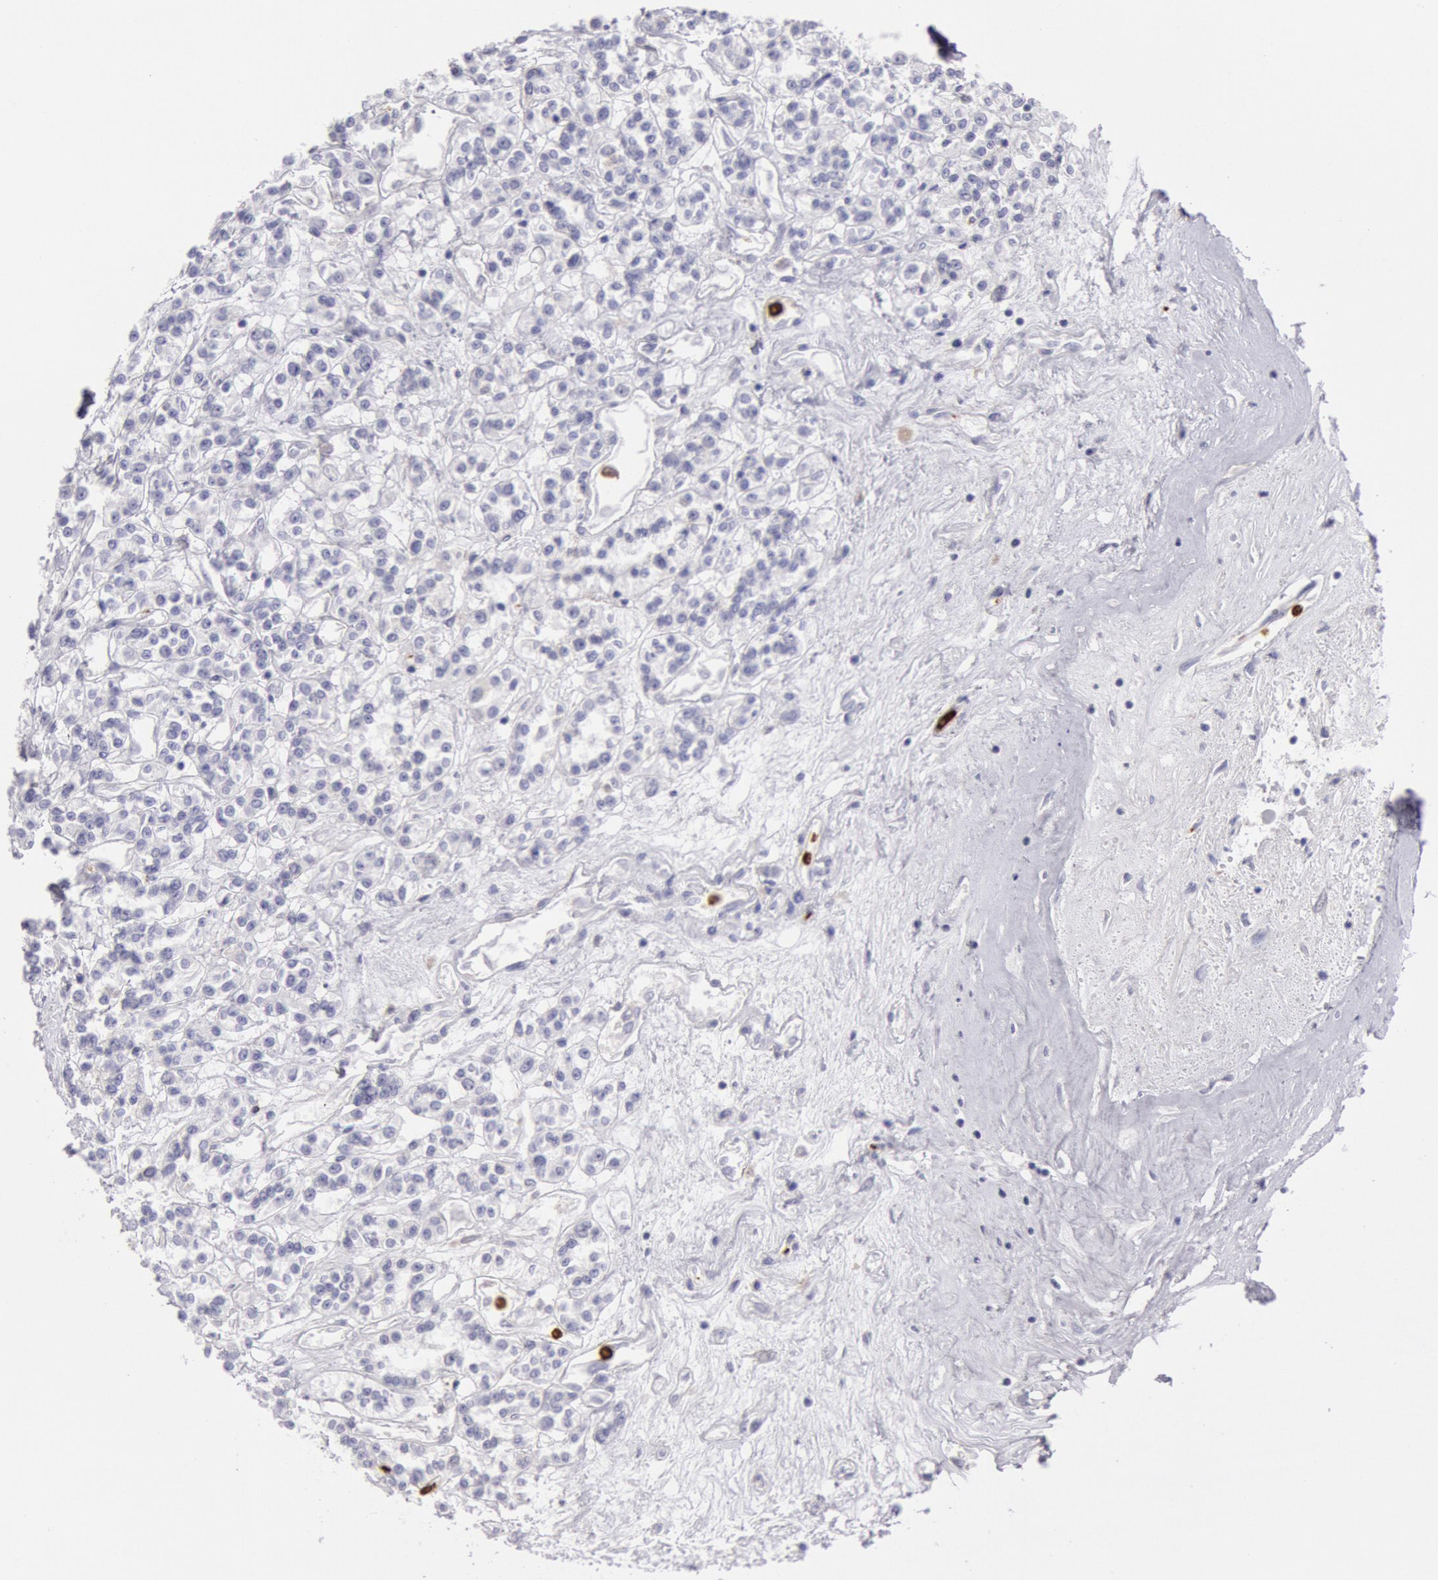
{"staining": {"intensity": "negative", "quantity": "none", "location": "none"}, "tissue": "renal cancer", "cell_type": "Tumor cells", "image_type": "cancer", "snomed": [{"axis": "morphology", "description": "Adenocarcinoma, NOS"}, {"axis": "topography", "description": "Kidney"}], "caption": "Immunohistochemical staining of human adenocarcinoma (renal) shows no significant staining in tumor cells.", "gene": "FCN1", "patient": {"sex": "female", "age": 76}}